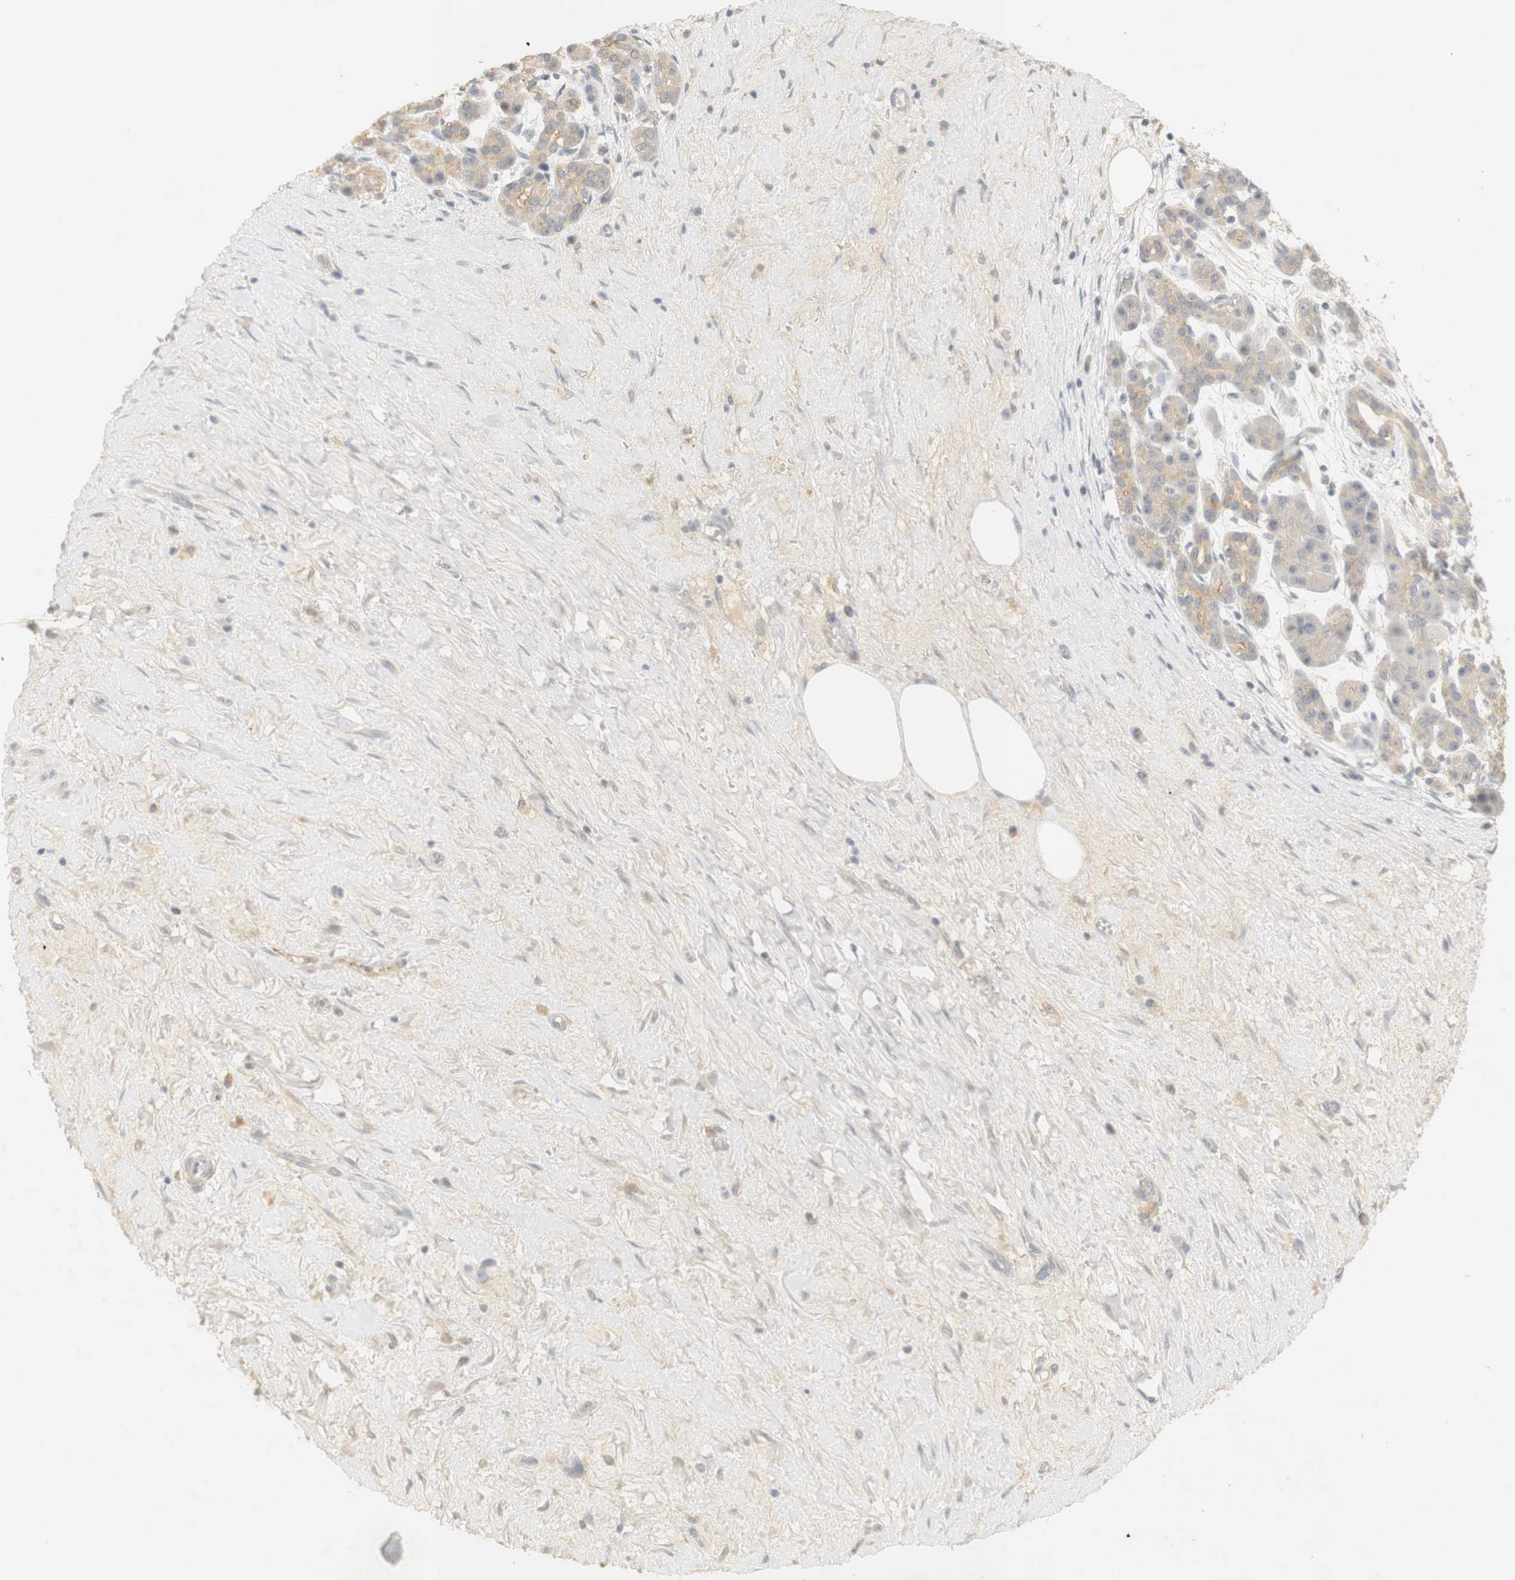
{"staining": {"intensity": "negative", "quantity": "none", "location": "none"}, "tissue": "pancreatic cancer", "cell_type": "Tumor cells", "image_type": "cancer", "snomed": [{"axis": "morphology", "description": "Adenocarcinoma, NOS"}, {"axis": "topography", "description": "Pancreas"}], "caption": "A high-resolution micrograph shows IHC staining of pancreatic cancer (adenocarcinoma), which demonstrates no significant staining in tumor cells.", "gene": "RTN3", "patient": {"sex": "female", "age": 70}}